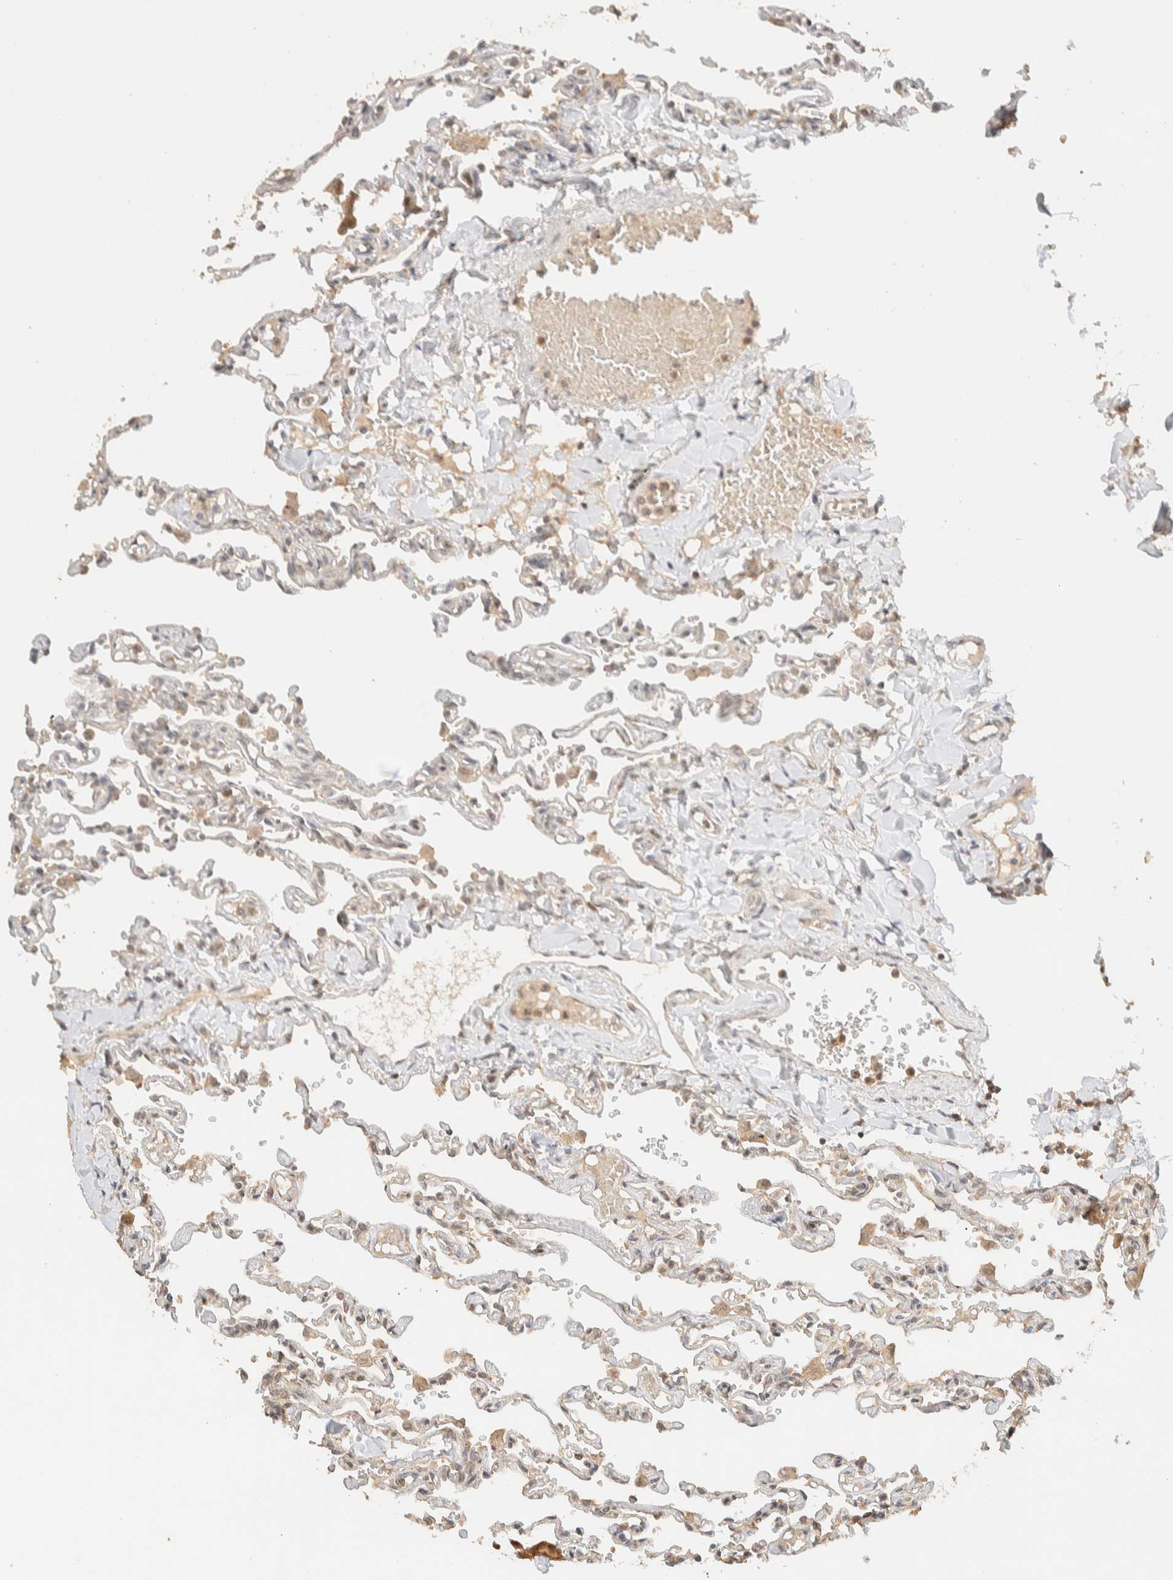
{"staining": {"intensity": "weak", "quantity": ">75%", "location": "cytoplasmic/membranous"}, "tissue": "lung", "cell_type": "Alveolar cells", "image_type": "normal", "snomed": [{"axis": "morphology", "description": "Normal tissue, NOS"}, {"axis": "topography", "description": "Lung"}], "caption": "Immunohistochemical staining of benign lung displays low levels of weak cytoplasmic/membranous positivity in approximately >75% of alveolar cells. Ihc stains the protein in brown and the nuclei are stained blue.", "gene": "ZBTB34", "patient": {"sex": "male", "age": 21}}